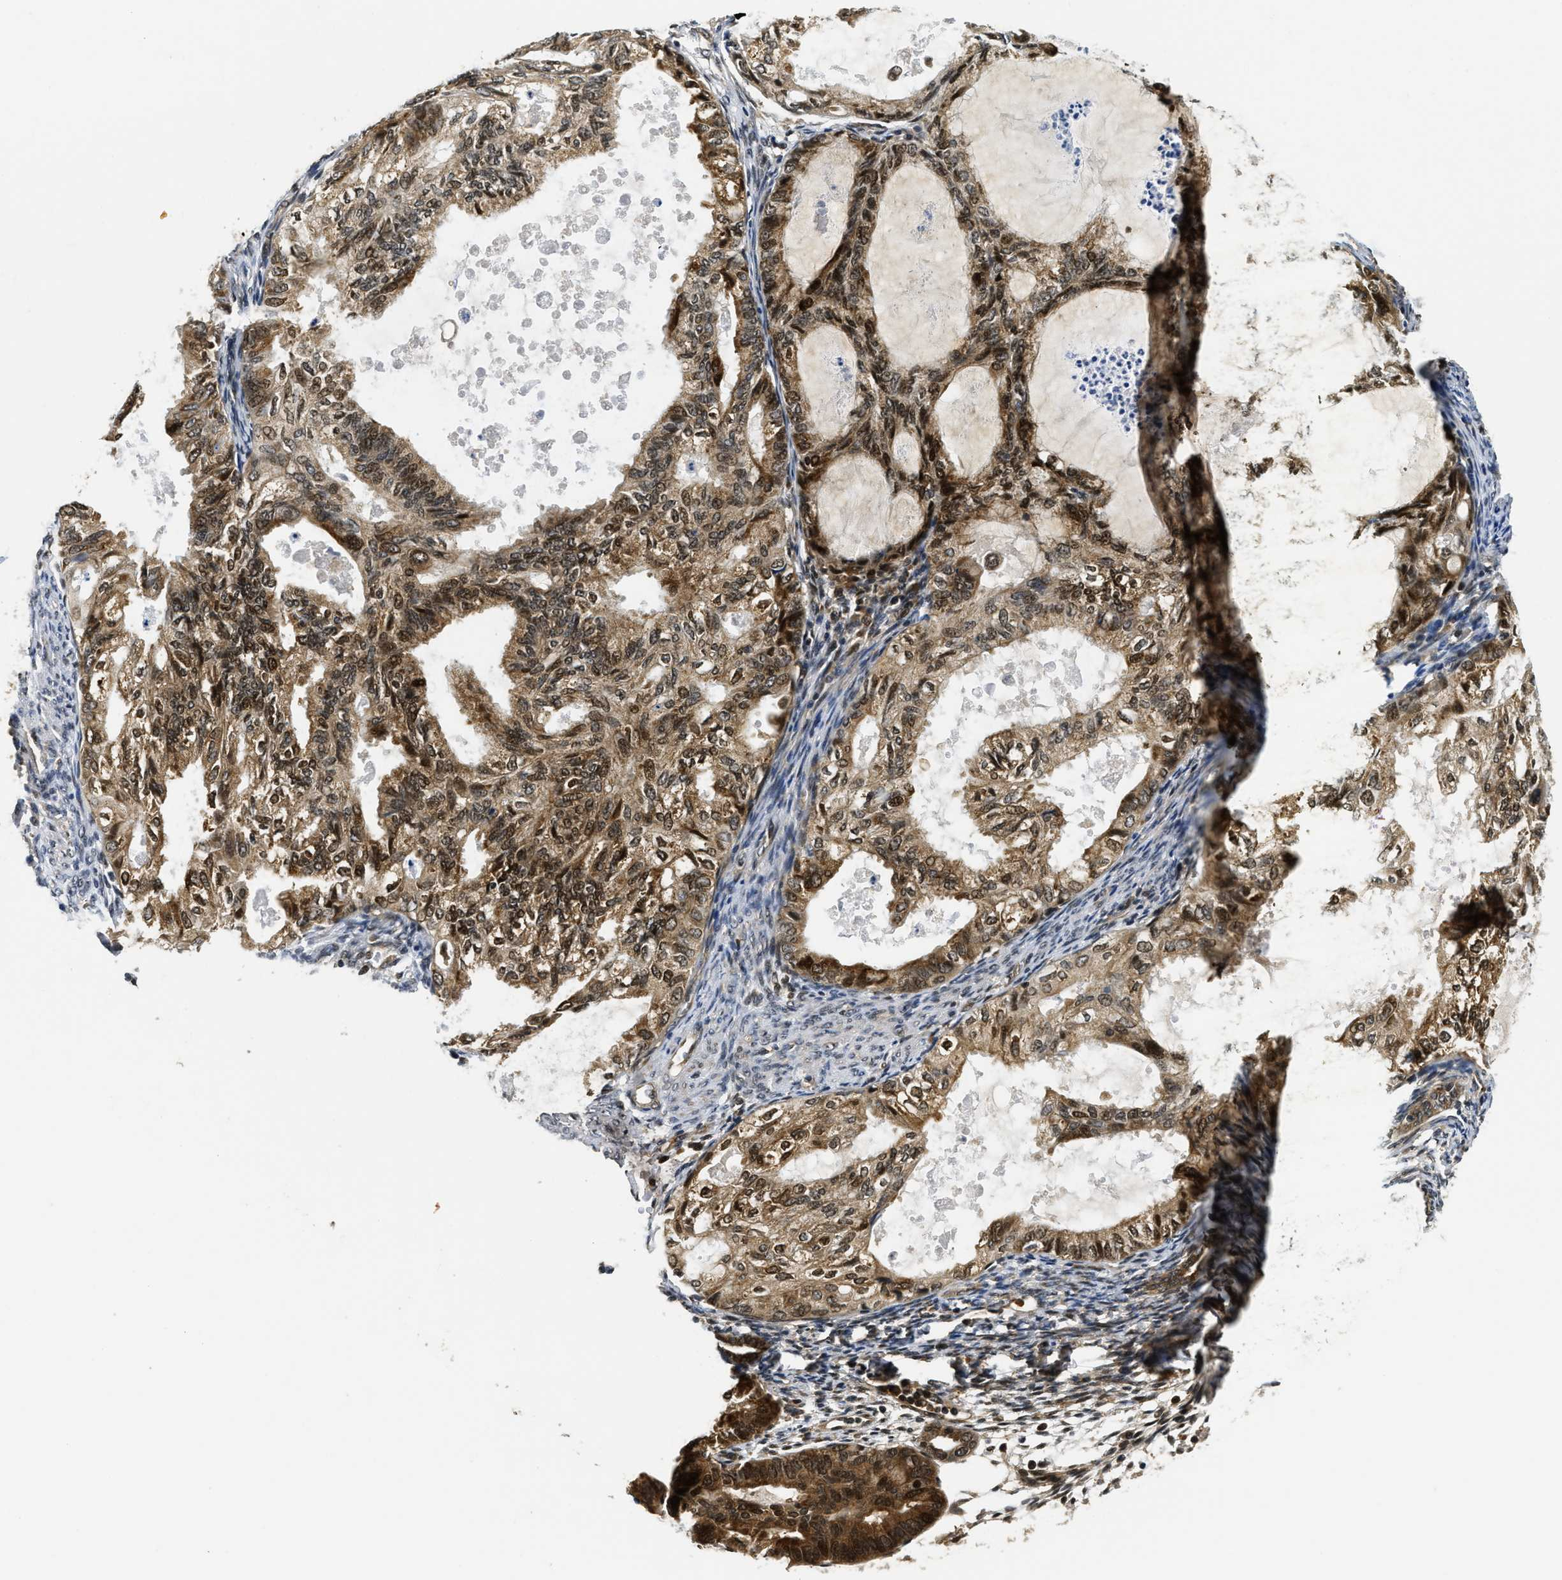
{"staining": {"intensity": "strong", "quantity": ">75%", "location": "cytoplasmic/membranous,nuclear"}, "tissue": "cervical cancer", "cell_type": "Tumor cells", "image_type": "cancer", "snomed": [{"axis": "morphology", "description": "Normal tissue, NOS"}, {"axis": "morphology", "description": "Adenocarcinoma, NOS"}, {"axis": "topography", "description": "Cervix"}, {"axis": "topography", "description": "Endometrium"}], "caption": "IHC micrograph of neoplastic tissue: human adenocarcinoma (cervical) stained using immunohistochemistry shows high levels of strong protein expression localized specifically in the cytoplasmic/membranous and nuclear of tumor cells, appearing as a cytoplasmic/membranous and nuclear brown color.", "gene": "ADSL", "patient": {"sex": "female", "age": 86}}